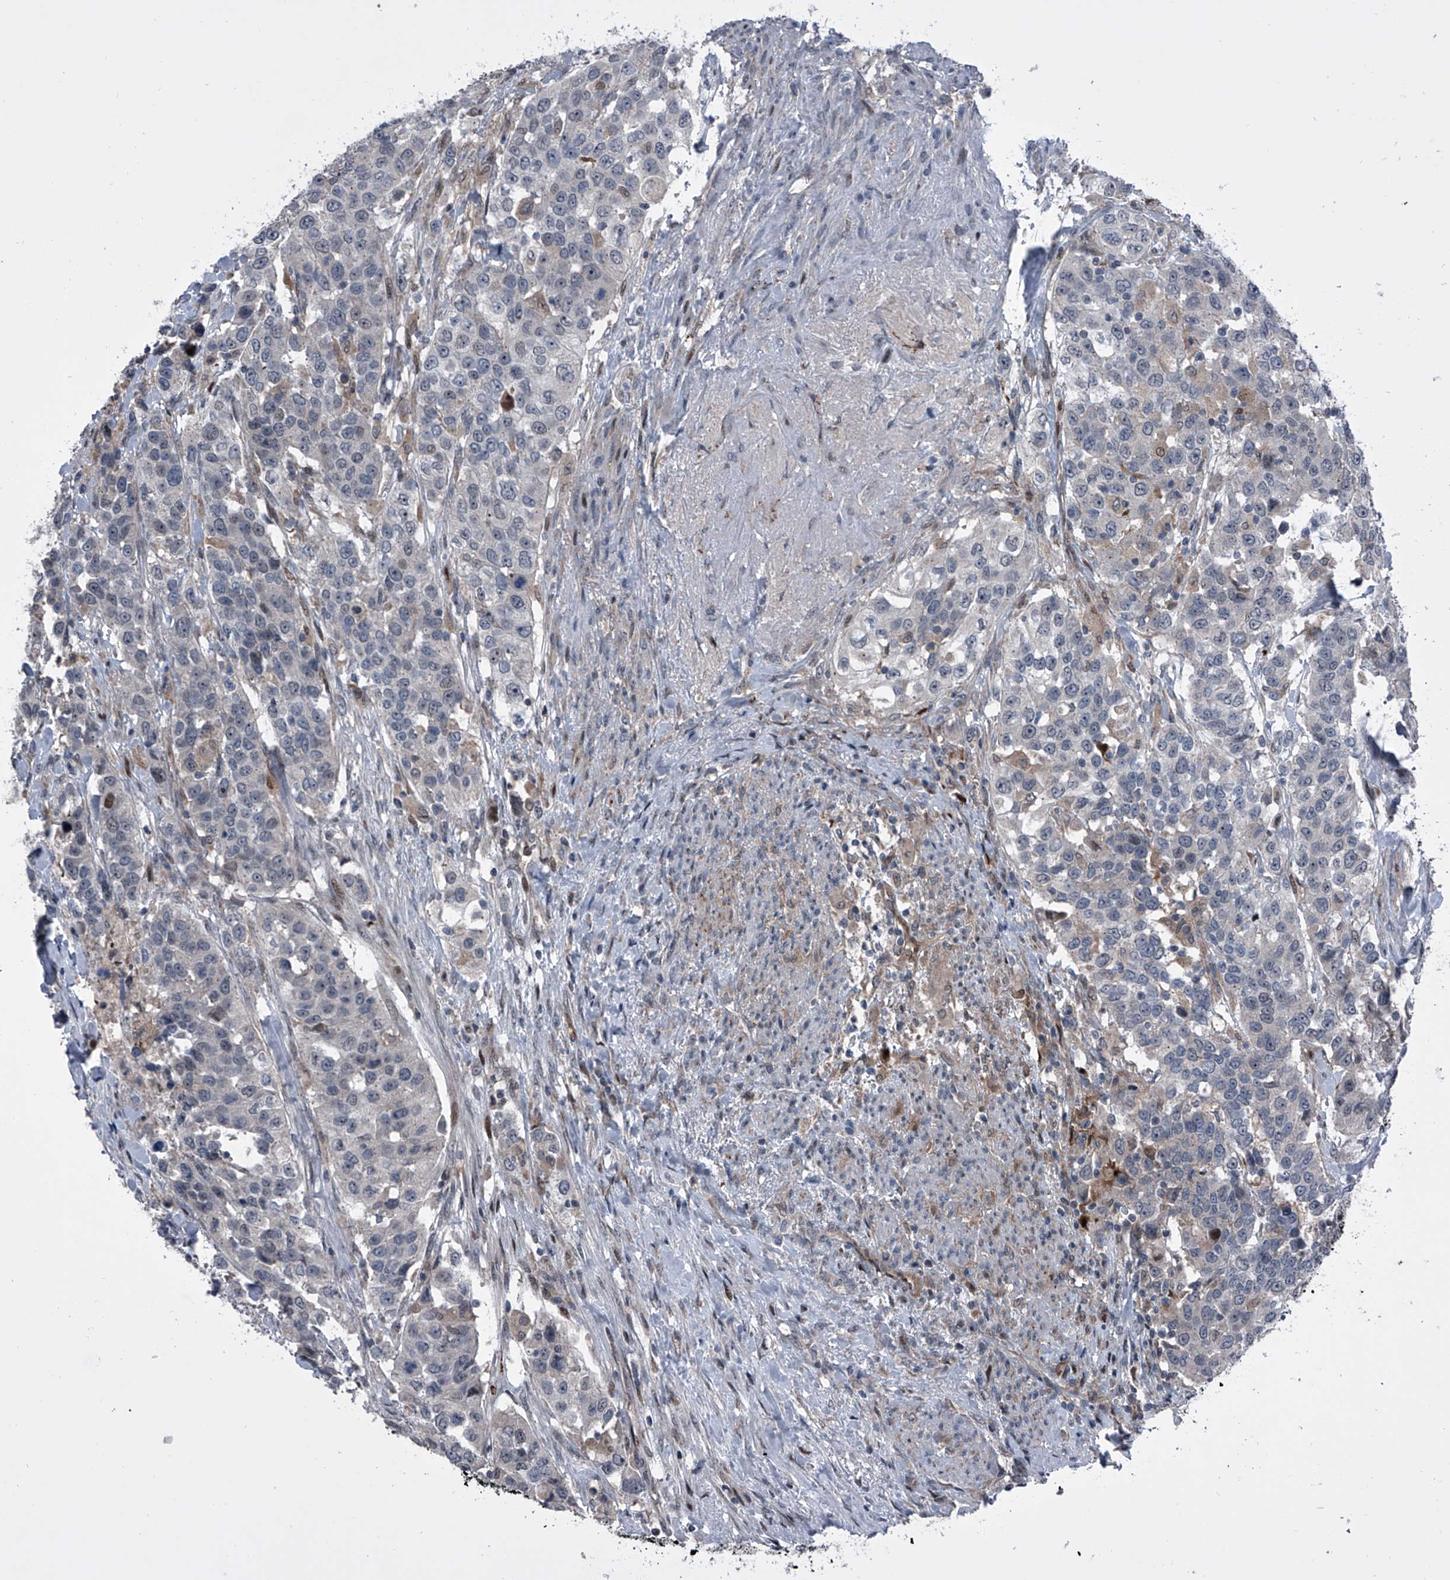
{"staining": {"intensity": "negative", "quantity": "none", "location": "none"}, "tissue": "urothelial cancer", "cell_type": "Tumor cells", "image_type": "cancer", "snomed": [{"axis": "morphology", "description": "Urothelial carcinoma, High grade"}, {"axis": "topography", "description": "Urinary bladder"}], "caption": "Urothelial carcinoma (high-grade) was stained to show a protein in brown. There is no significant staining in tumor cells.", "gene": "ELK4", "patient": {"sex": "female", "age": 80}}